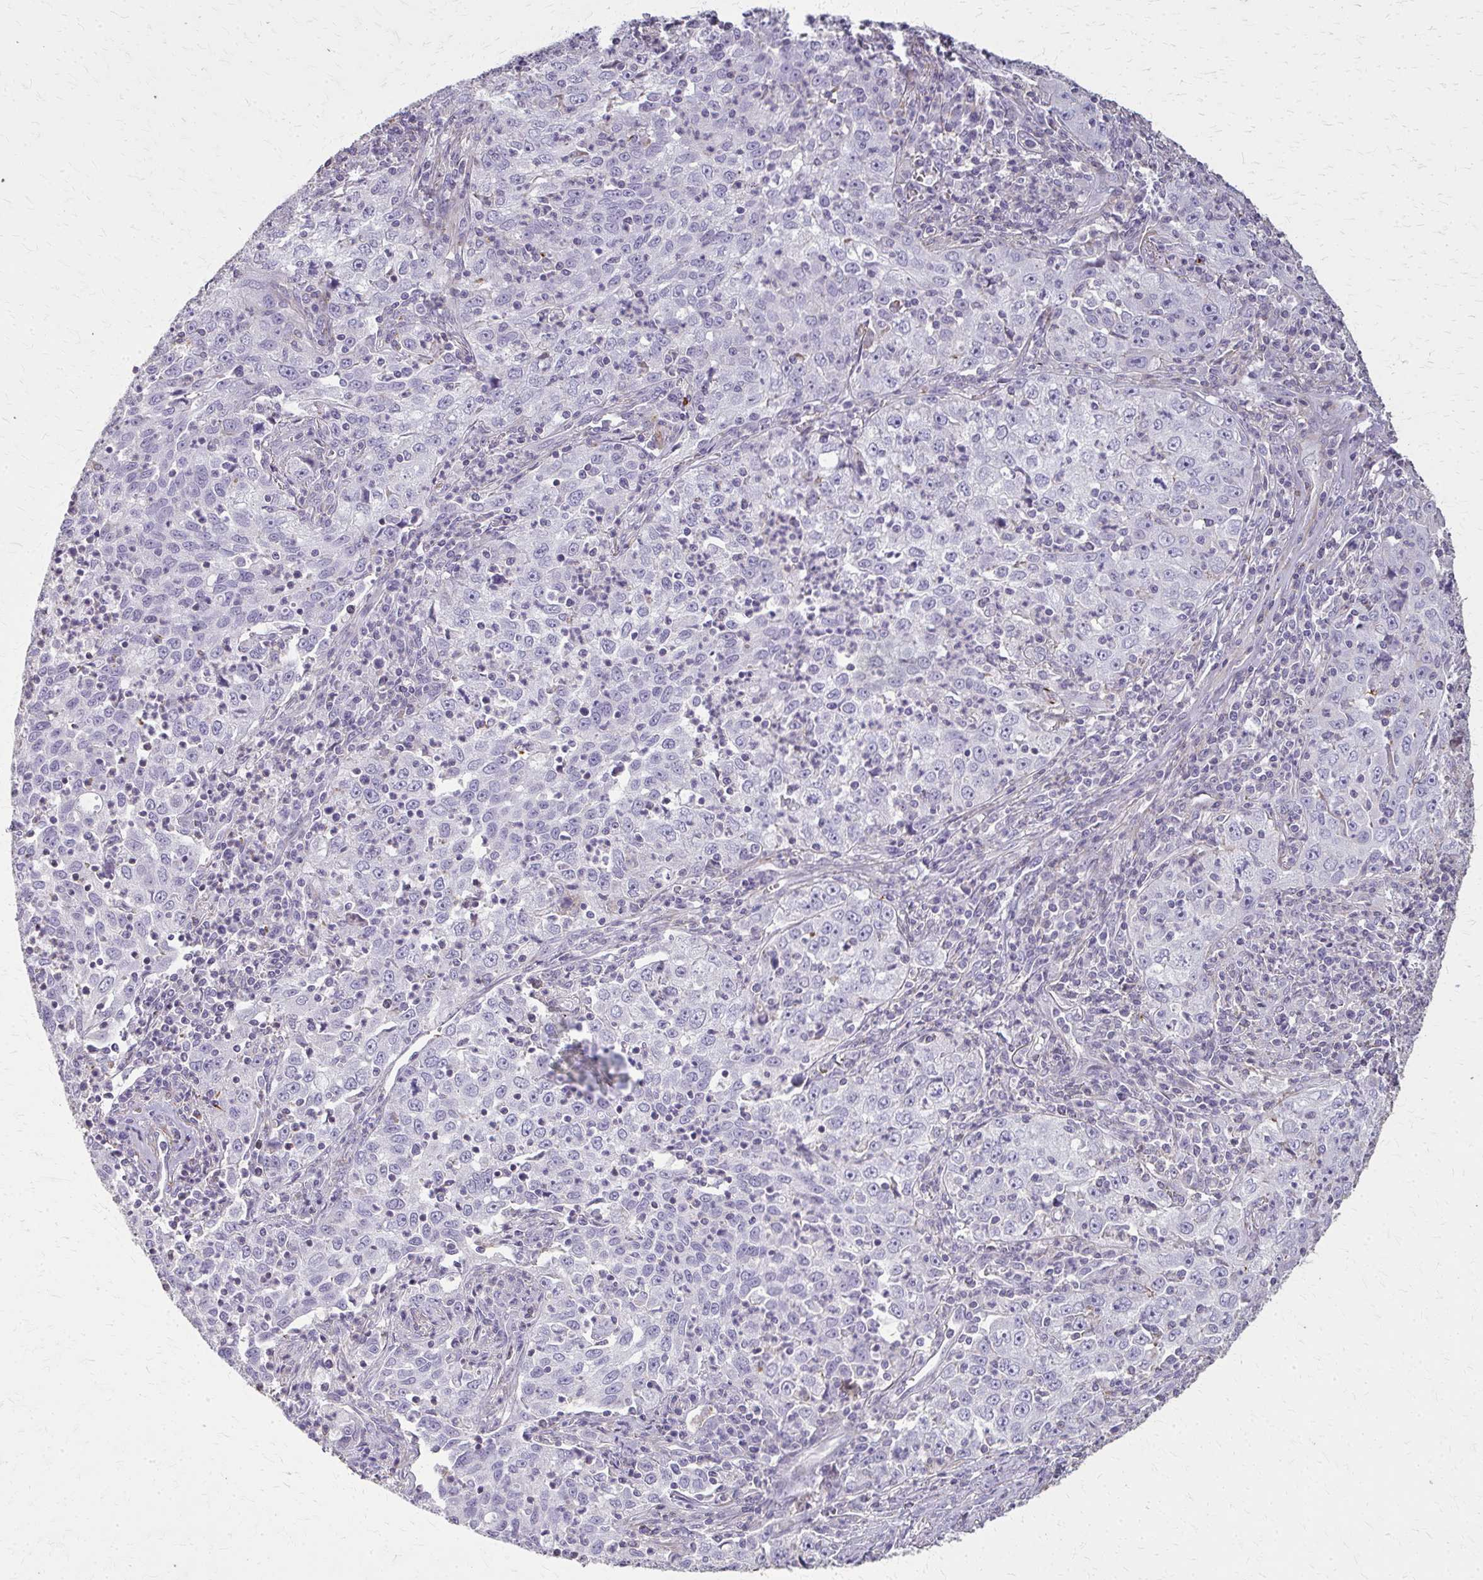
{"staining": {"intensity": "negative", "quantity": "none", "location": "none"}, "tissue": "lung cancer", "cell_type": "Tumor cells", "image_type": "cancer", "snomed": [{"axis": "morphology", "description": "Squamous cell carcinoma, NOS"}, {"axis": "topography", "description": "Lung"}], "caption": "DAB (3,3'-diaminobenzidine) immunohistochemical staining of lung squamous cell carcinoma exhibits no significant expression in tumor cells.", "gene": "TENM4", "patient": {"sex": "male", "age": 71}}